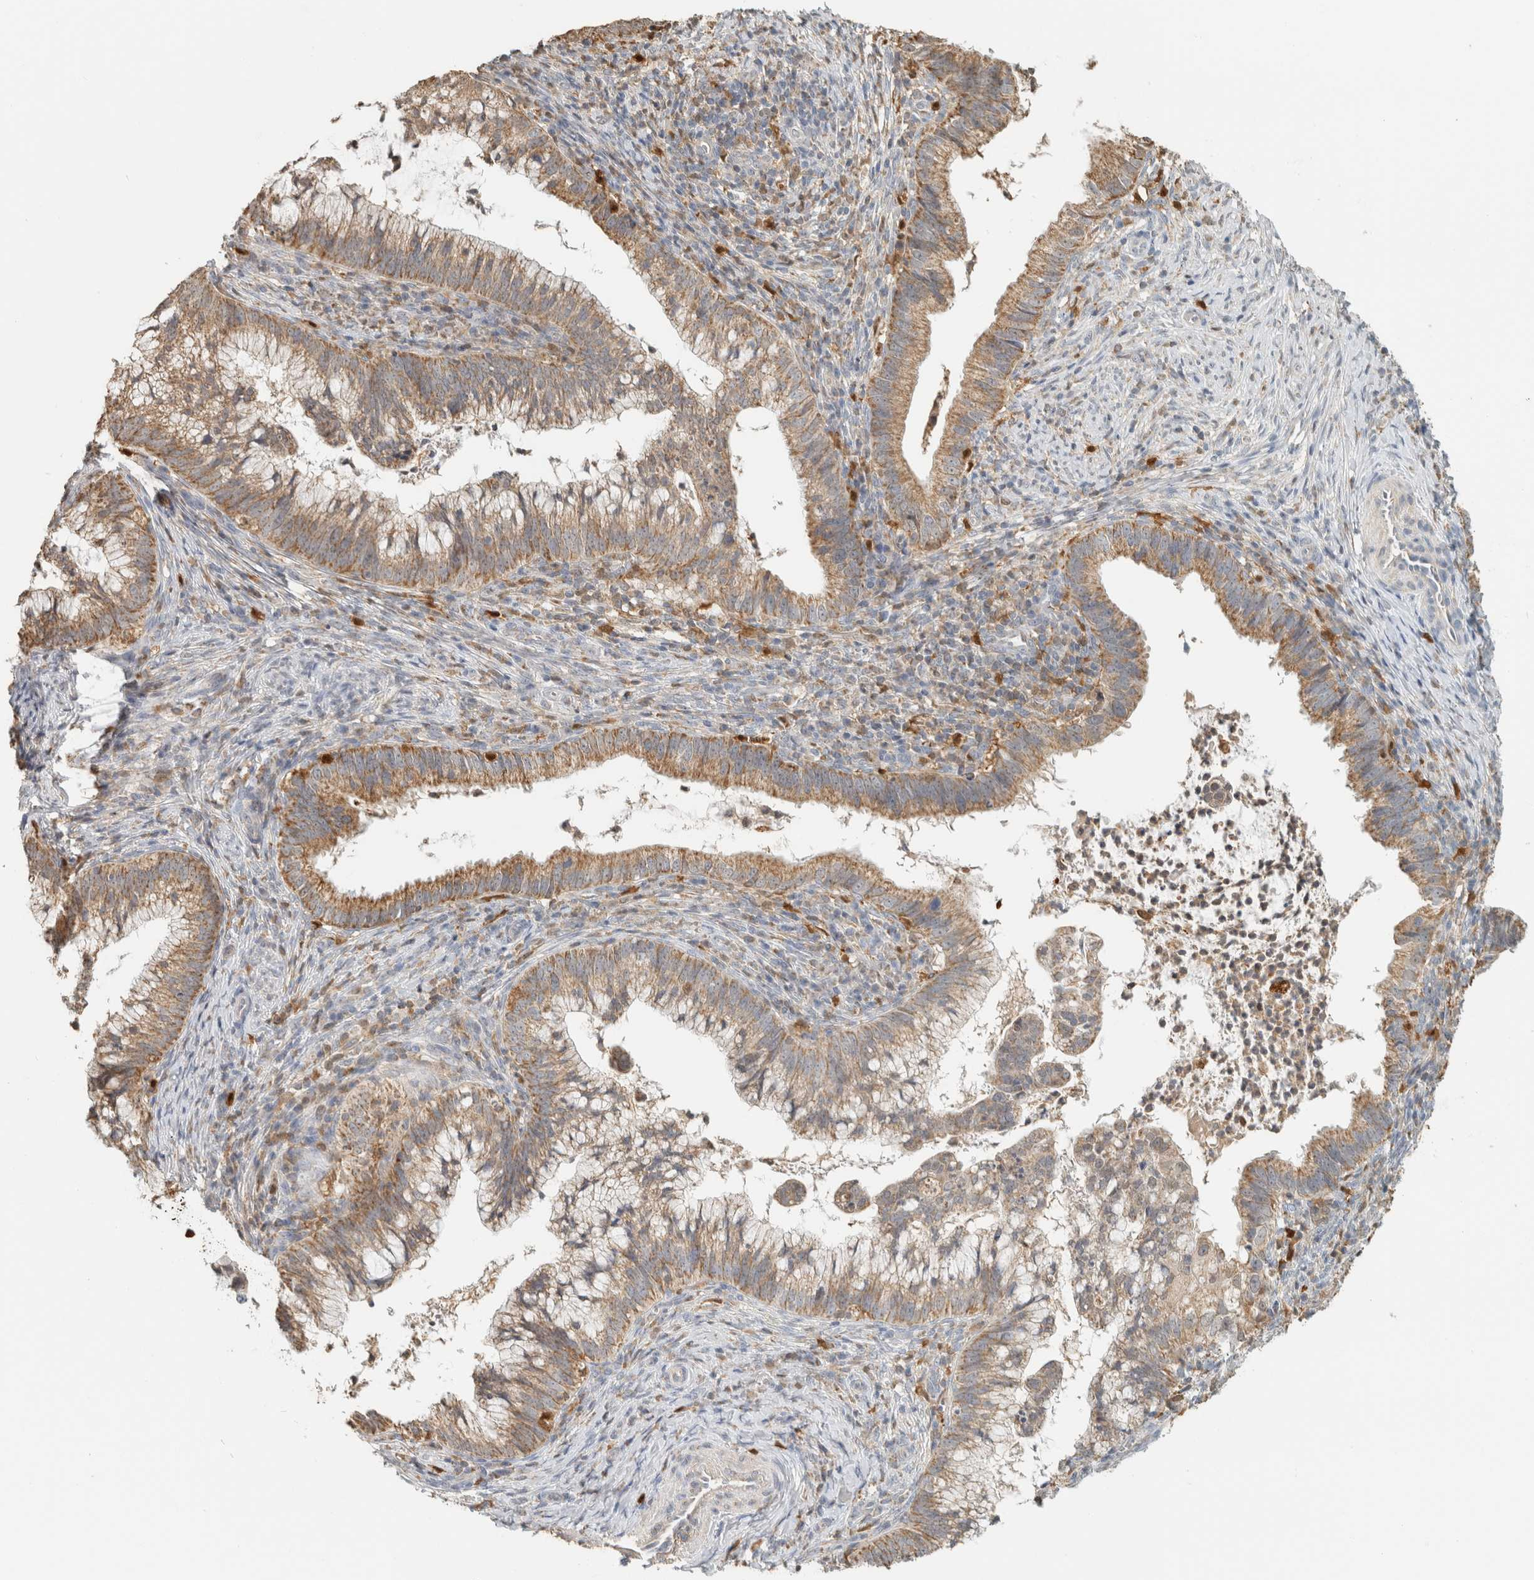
{"staining": {"intensity": "moderate", "quantity": ">75%", "location": "cytoplasmic/membranous"}, "tissue": "cervical cancer", "cell_type": "Tumor cells", "image_type": "cancer", "snomed": [{"axis": "morphology", "description": "Adenocarcinoma, NOS"}, {"axis": "topography", "description": "Cervix"}], "caption": "Tumor cells demonstrate medium levels of moderate cytoplasmic/membranous positivity in about >75% of cells in human adenocarcinoma (cervical).", "gene": "CAPG", "patient": {"sex": "female", "age": 36}}